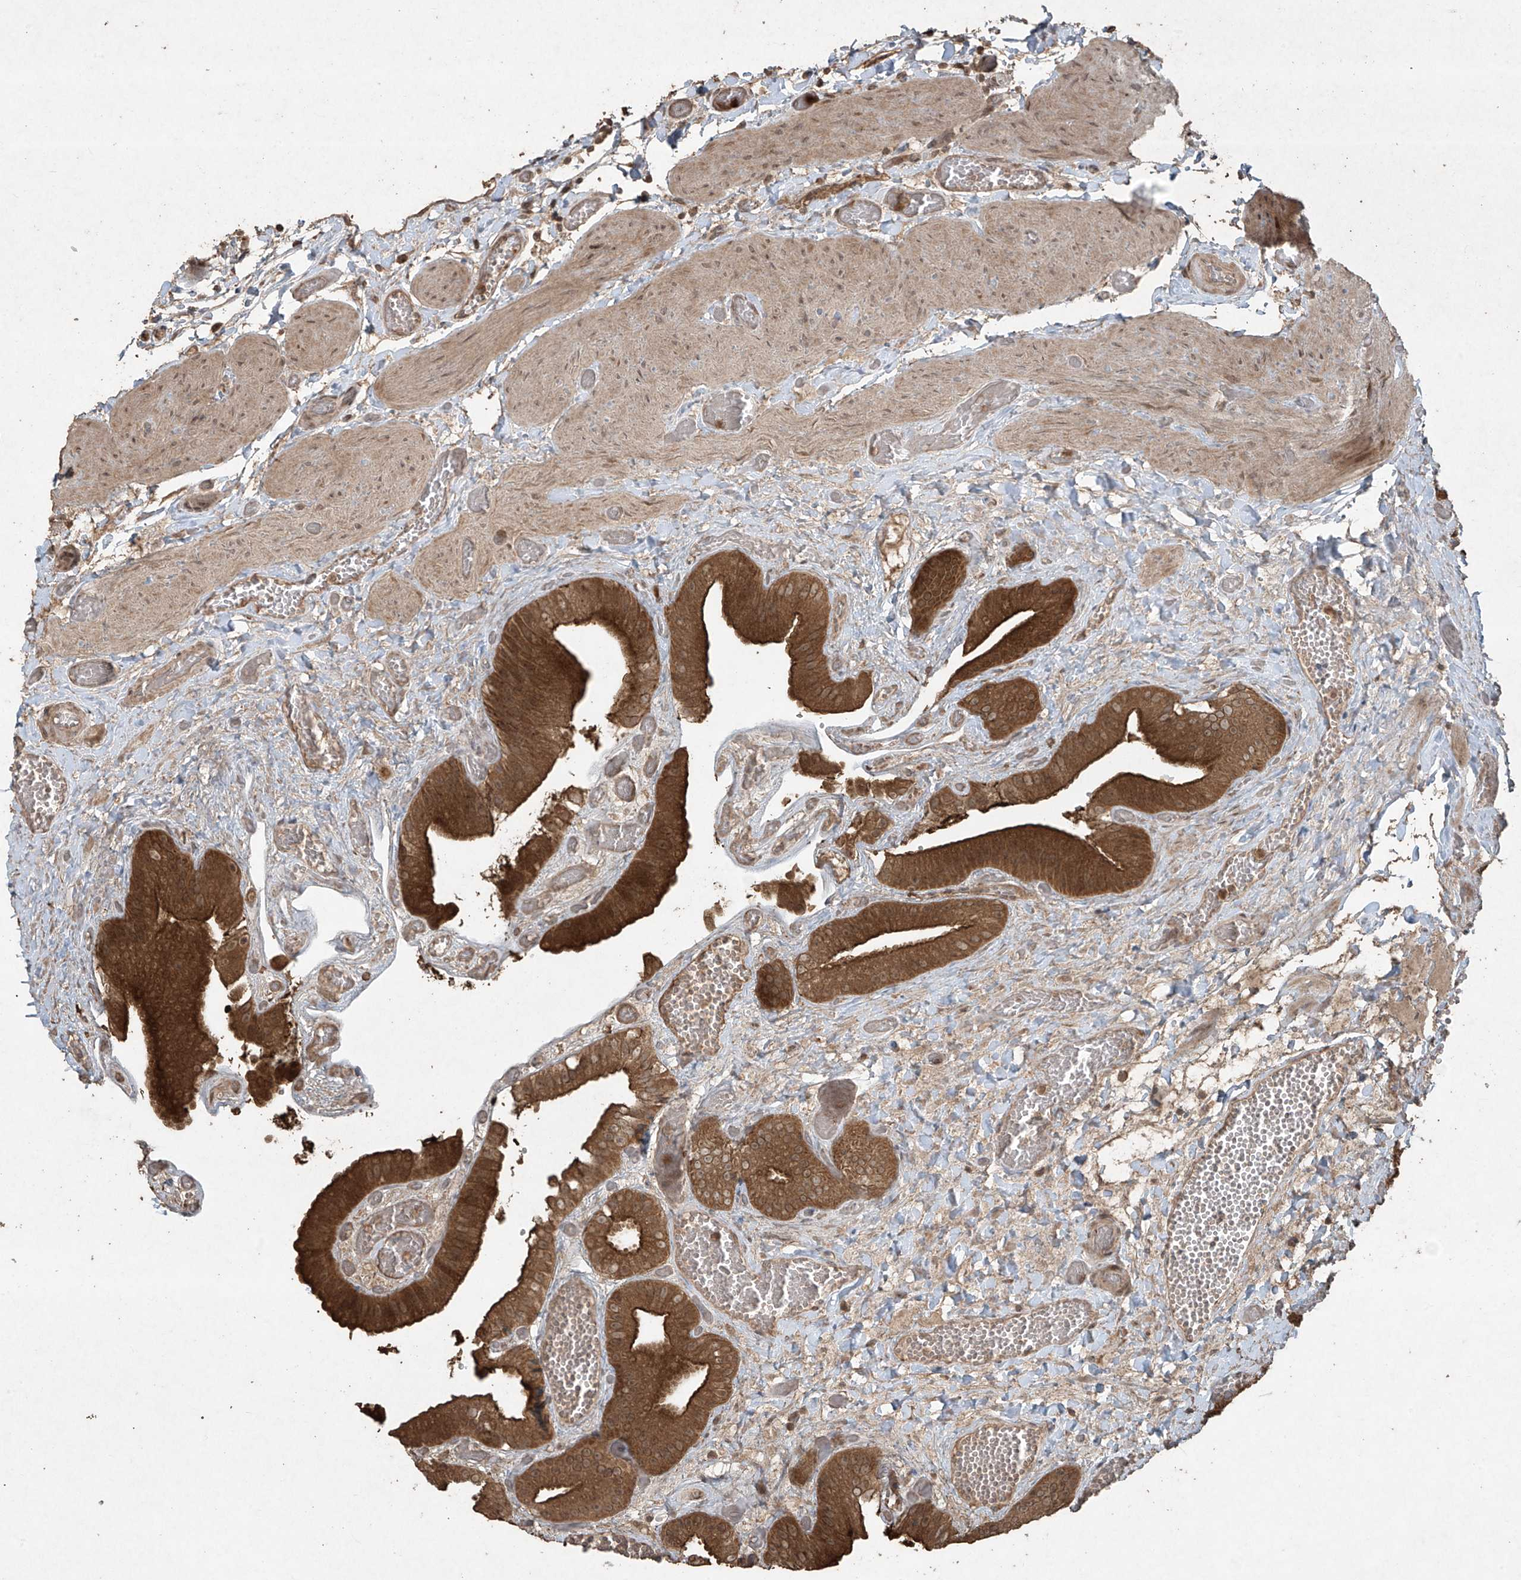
{"staining": {"intensity": "strong", "quantity": ">75%", "location": "cytoplasmic/membranous"}, "tissue": "gallbladder", "cell_type": "Glandular cells", "image_type": "normal", "snomed": [{"axis": "morphology", "description": "Normal tissue, NOS"}, {"axis": "topography", "description": "Gallbladder"}], "caption": "An image of human gallbladder stained for a protein displays strong cytoplasmic/membranous brown staining in glandular cells. (DAB = brown stain, brightfield microscopy at high magnification).", "gene": "PGPEP1", "patient": {"sex": "female", "age": 64}}